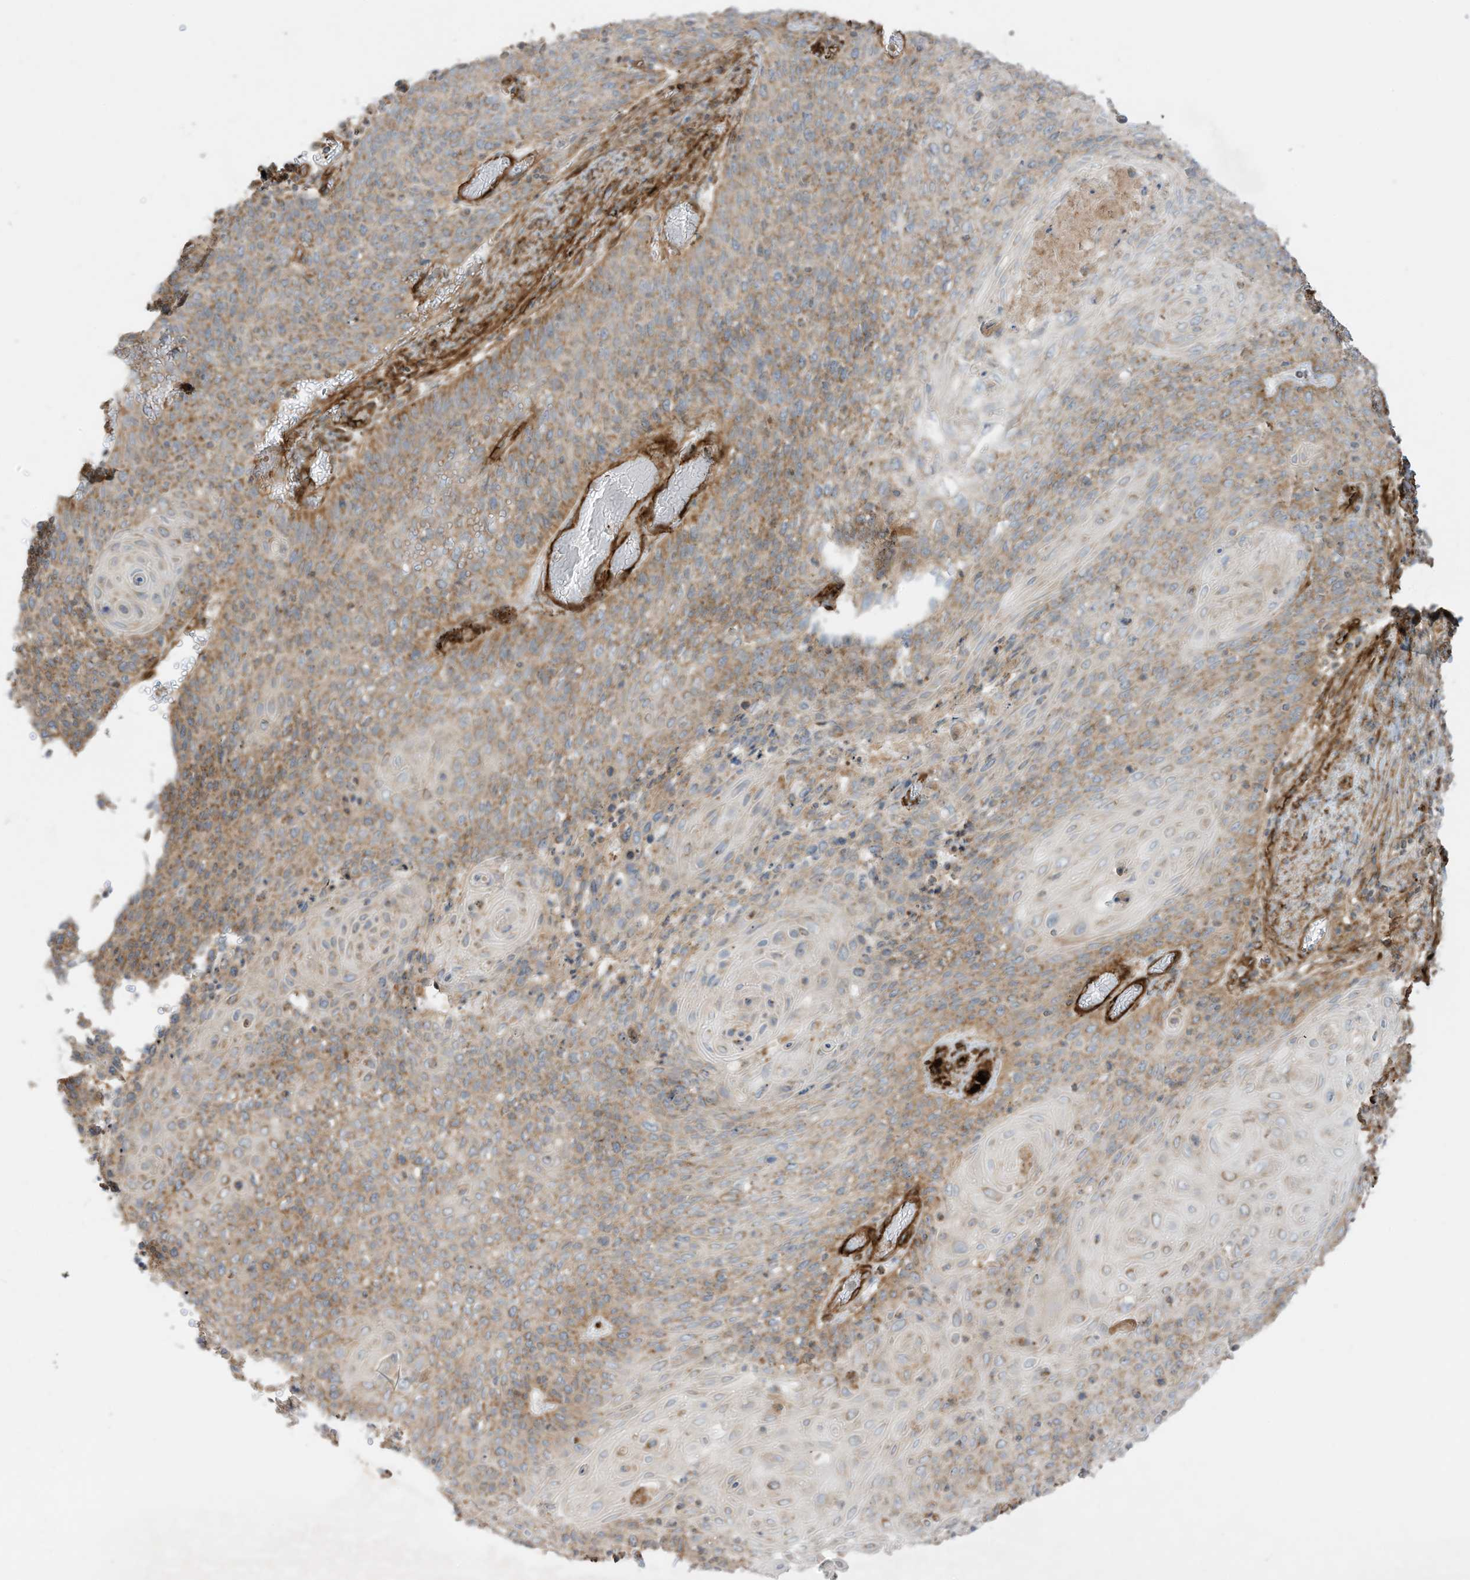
{"staining": {"intensity": "moderate", "quantity": ">75%", "location": "cytoplasmic/membranous"}, "tissue": "cervical cancer", "cell_type": "Tumor cells", "image_type": "cancer", "snomed": [{"axis": "morphology", "description": "Squamous cell carcinoma, NOS"}, {"axis": "topography", "description": "Cervix"}], "caption": "IHC image of neoplastic tissue: human cervical squamous cell carcinoma stained using IHC reveals medium levels of moderate protein expression localized specifically in the cytoplasmic/membranous of tumor cells, appearing as a cytoplasmic/membranous brown color.", "gene": "ABCB7", "patient": {"sex": "female", "age": 39}}